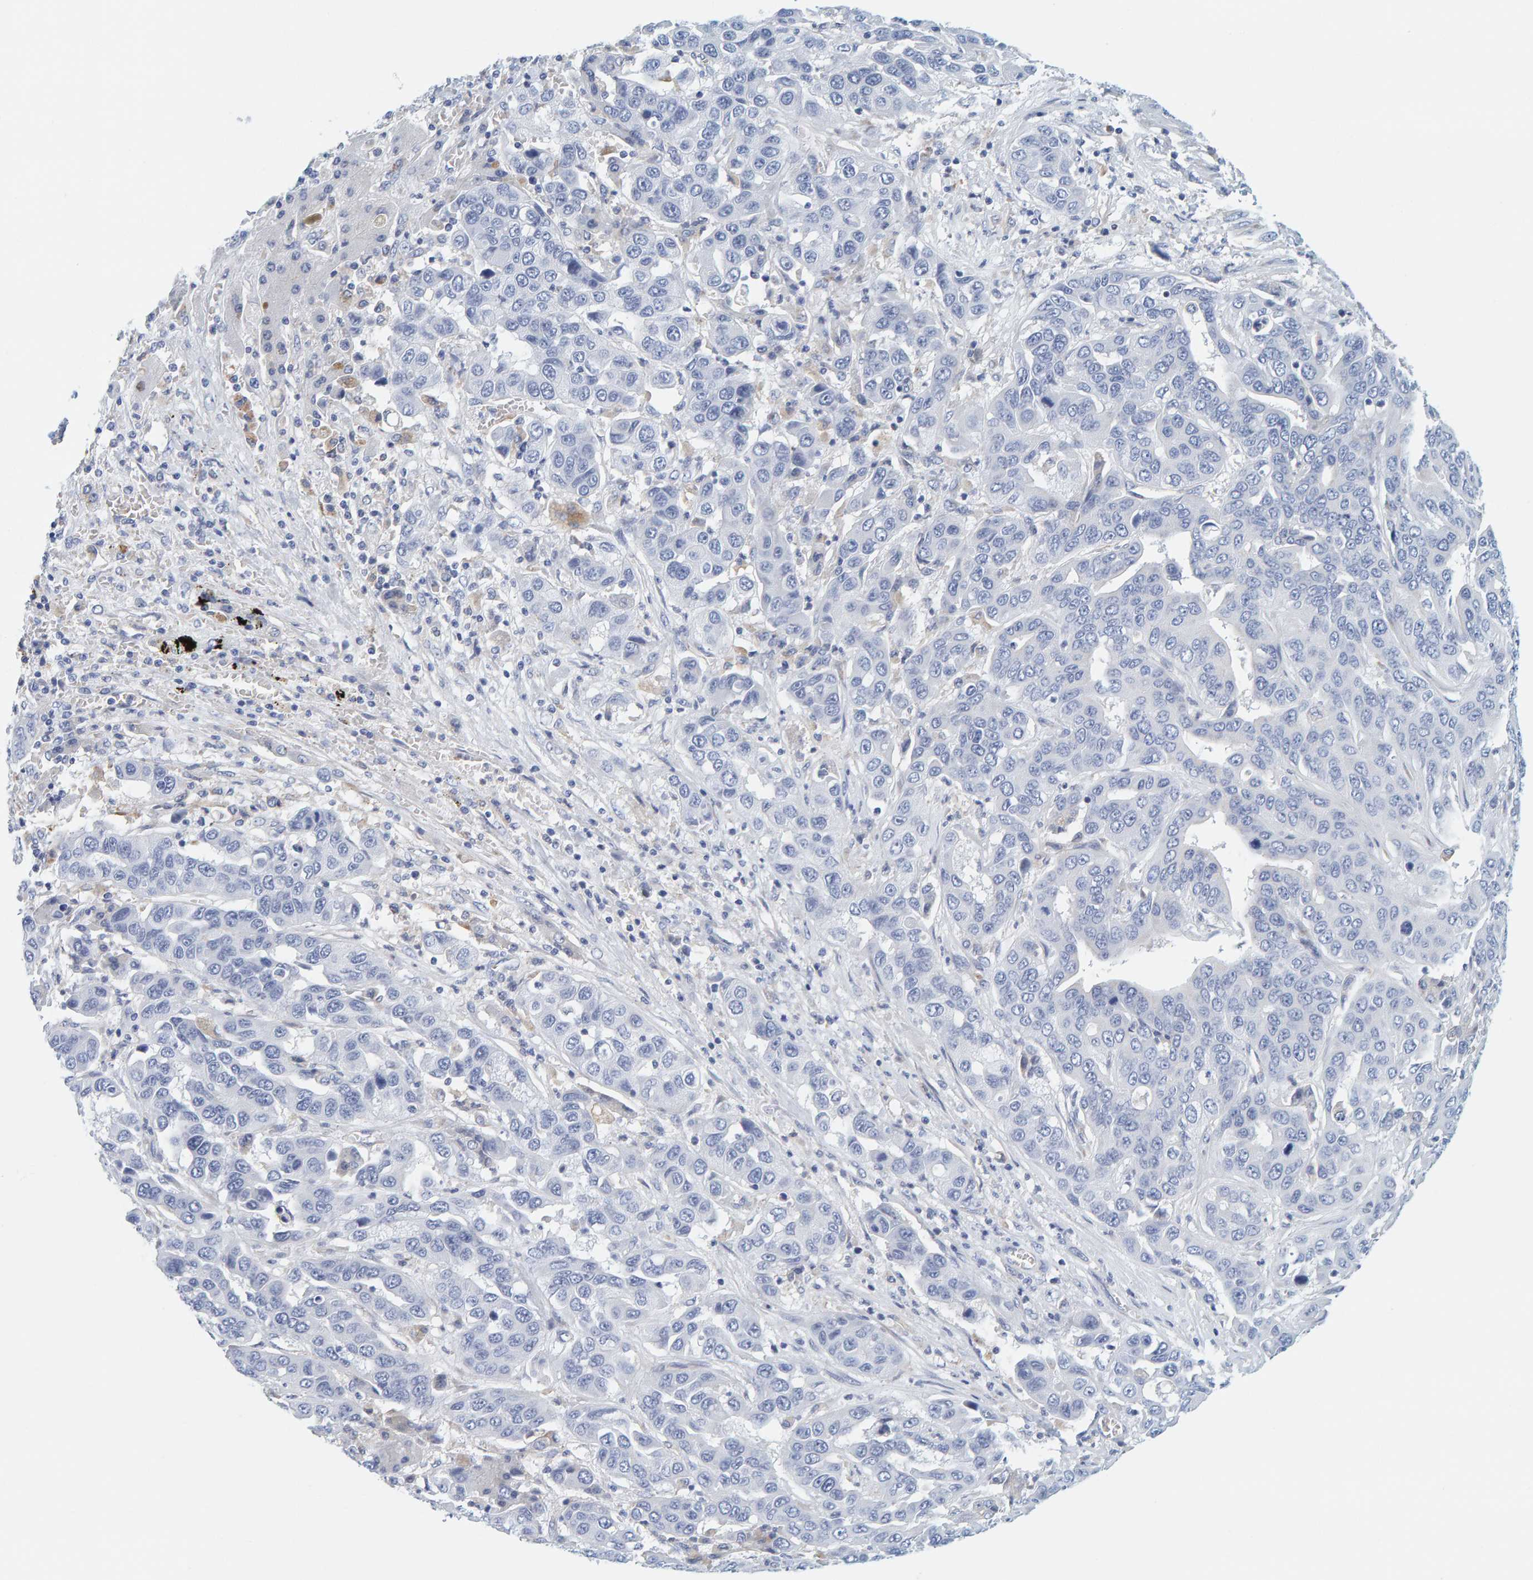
{"staining": {"intensity": "negative", "quantity": "none", "location": "none"}, "tissue": "liver cancer", "cell_type": "Tumor cells", "image_type": "cancer", "snomed": [{"axis": "morphology", "description": "Cholangiocarcinoma"}, {"axis": "topography", "description": "Liver"}], "caption": "Histopathology image shows no protein positivity in tumor cells of liver cholangiocarcinoma tissue.", "gene": "MOG", "patient": {"sex": "female", "age": 52}}